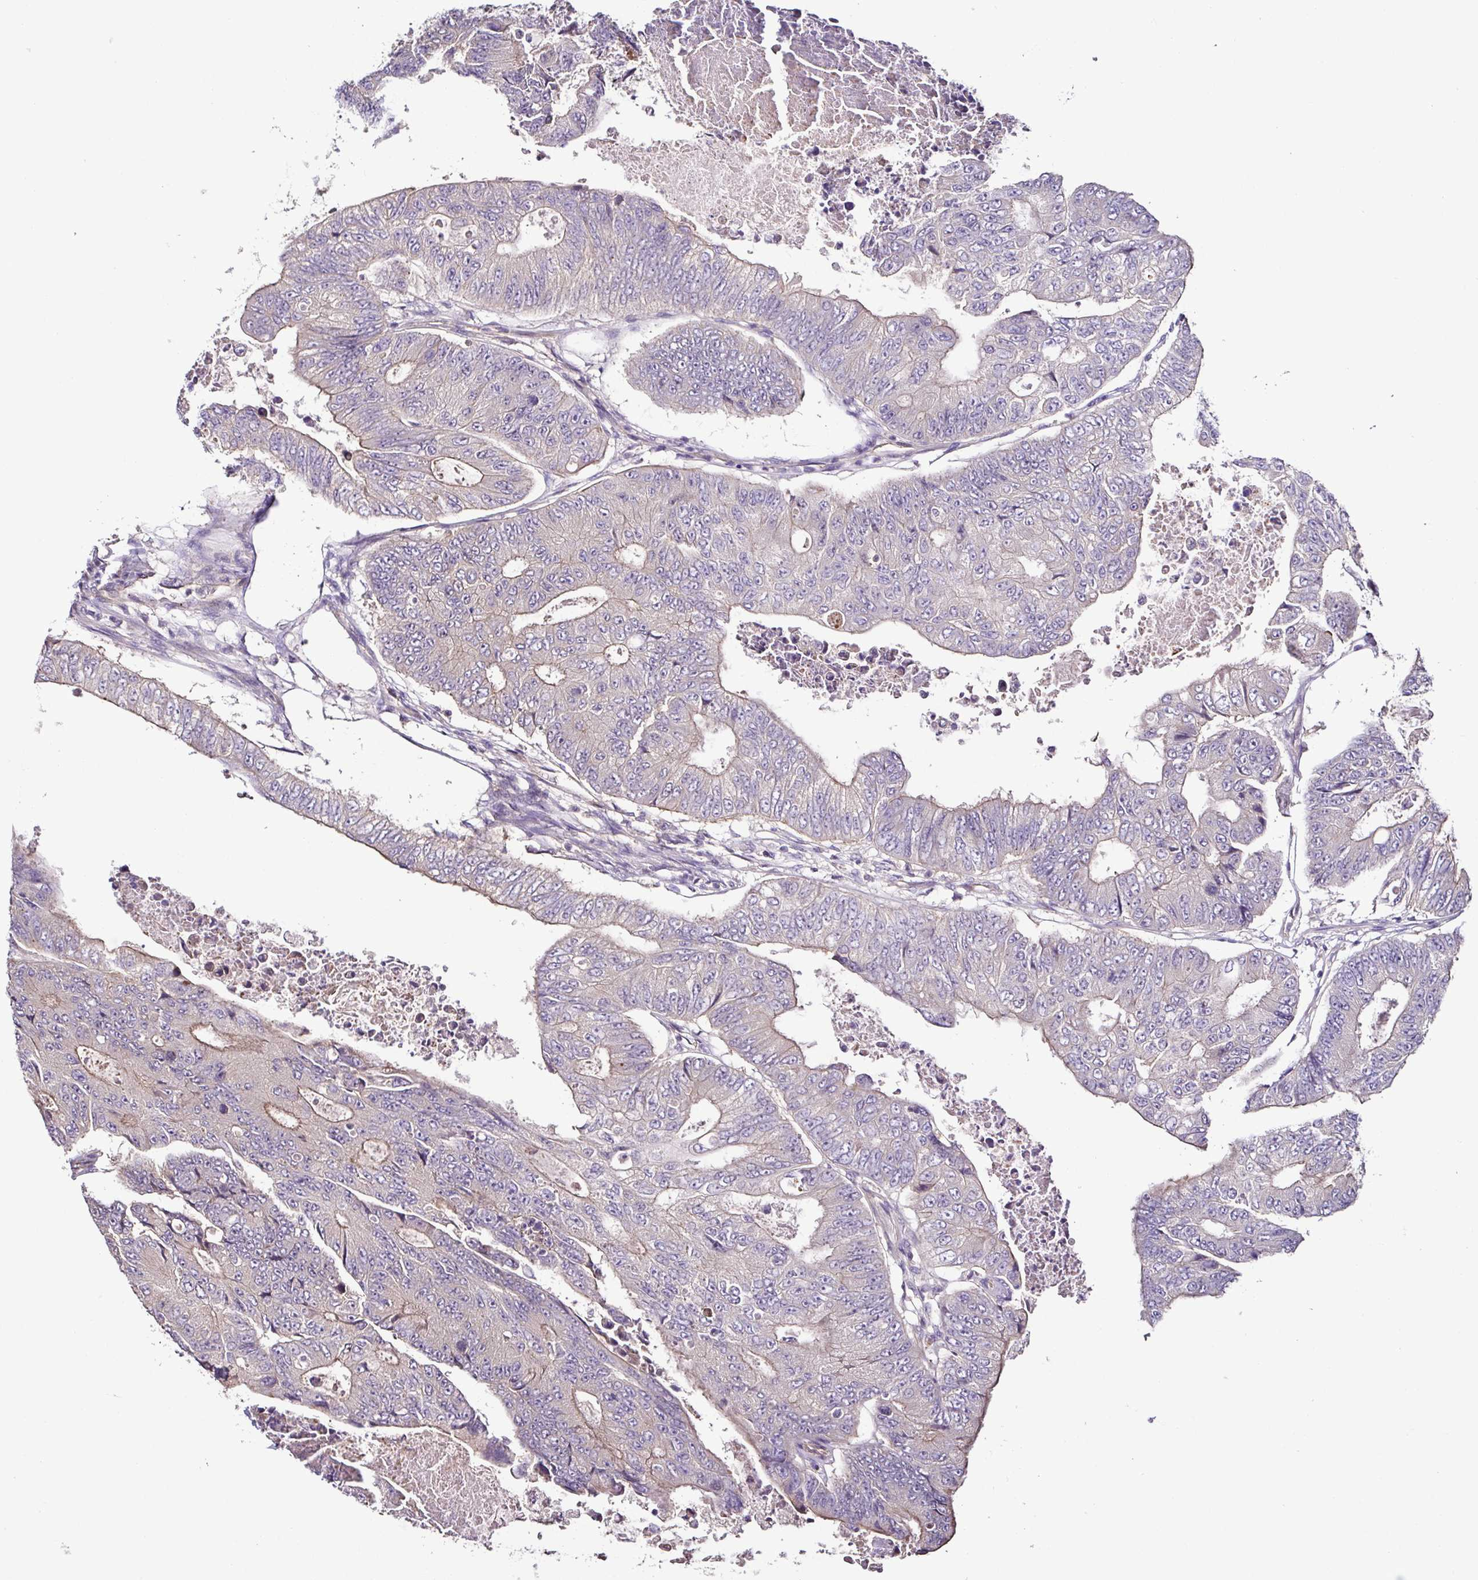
{"staining": {"intensity": "weak", "quantity": "25%-75%", "location": "cytoplasmic/membranous"}, "tissue": "colorectal cancer", "cell_type": "Tumor cells", "image_type": "cancer", "snomed": [{"axis": "morphology", "description": "Adenocarcinoma, NOS"}, {"axis": "topography", "description": "Colon"}], "caption": "Protein staining of colorectal cancer tissue displays weak cytoplasmic/membranous staining in about 25%-75% of tumor cells. (DAB (3,3'-diaminobenzidine) IHC with brightfield microscopy, high magnification).", "gene": "LMOD2", "patient": {"sex": "female", "age": 48}}